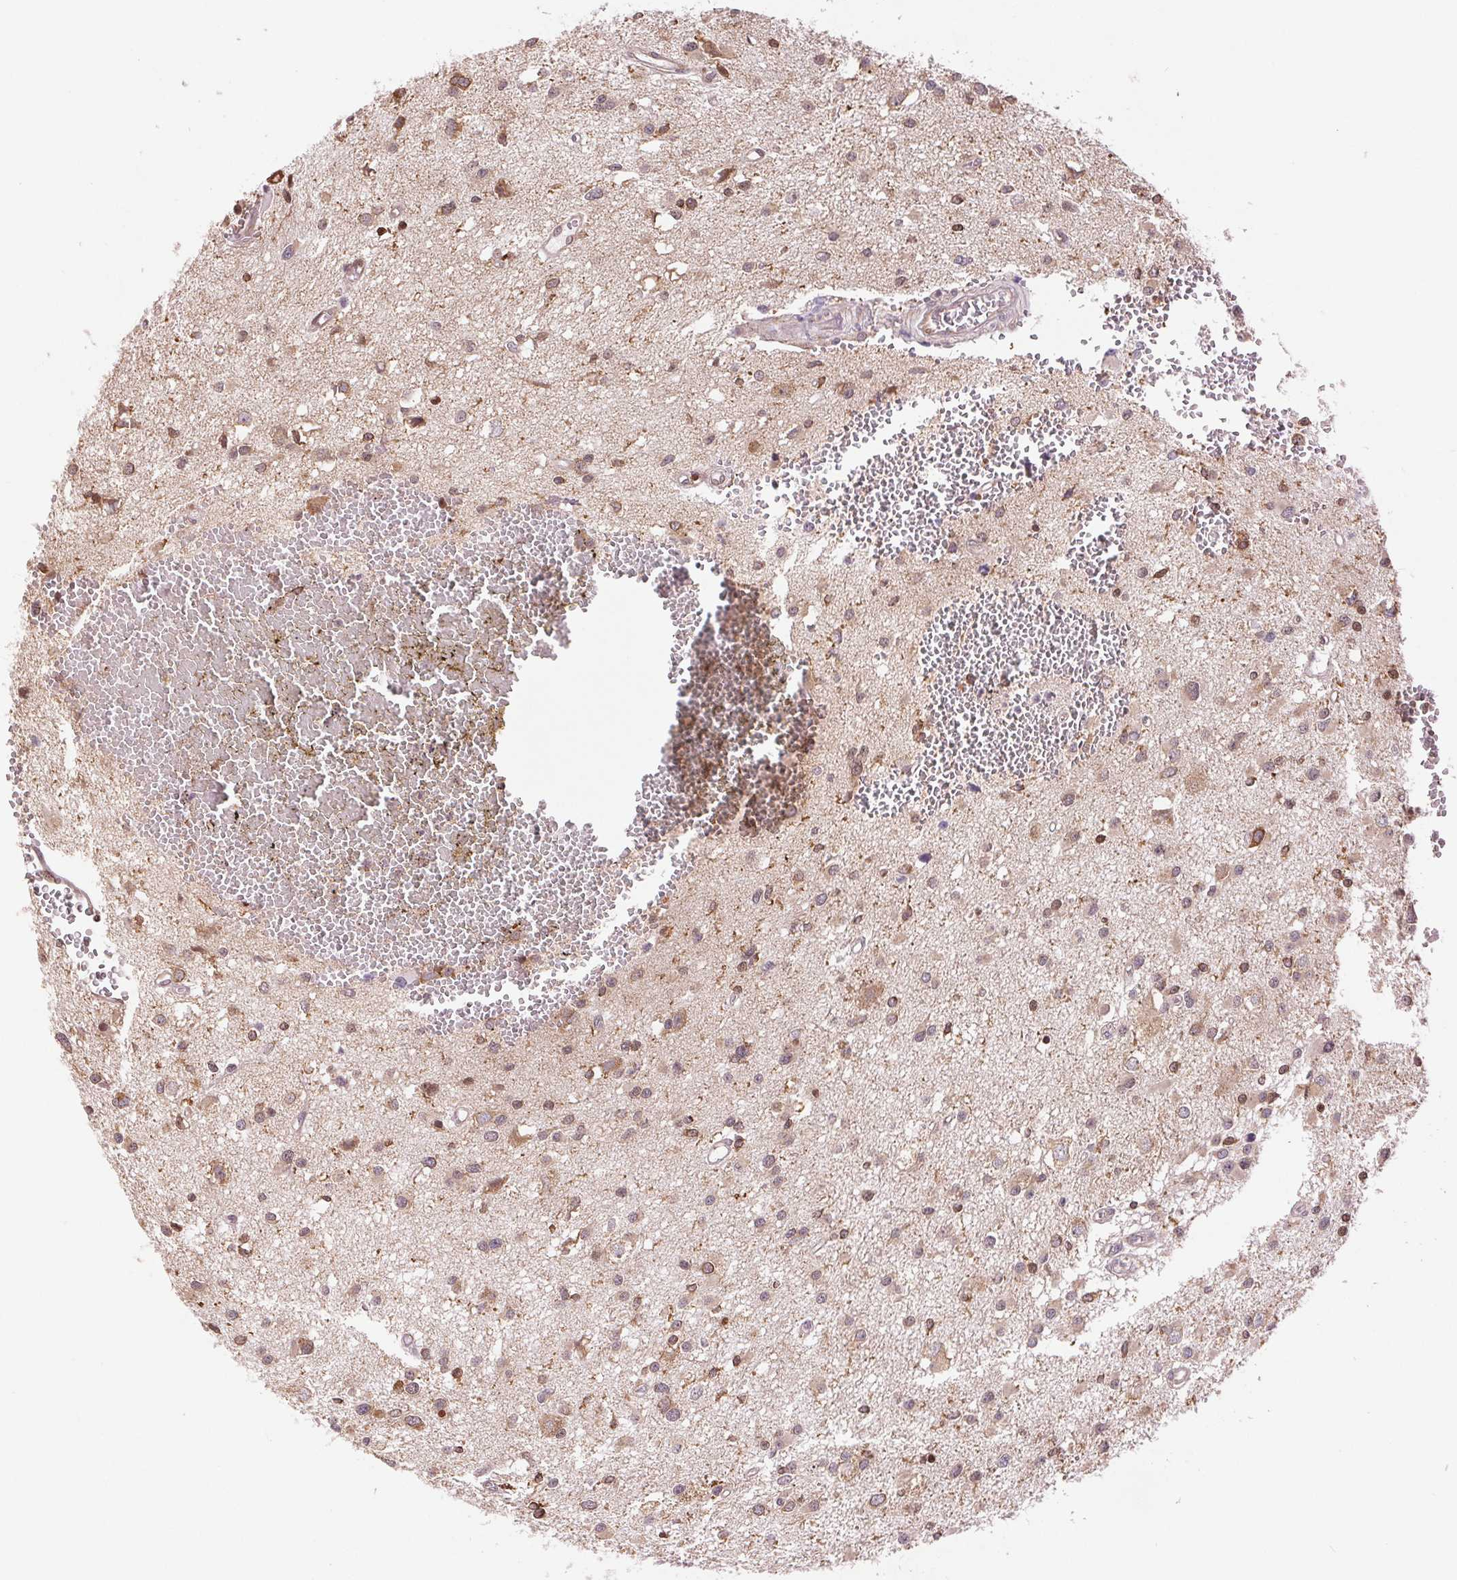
{"staining": {"intensity": "weak", "quantity": "25%-75%", "location": "cytoplasmic/membranous"}, "tissue": "glioma", "cell_type": "Tumor cells", "image_type": "cancer", "snomed": [{"axis": "morphology", "description": "Glioma, malignant, High grade"}, {"axis": "topography", "description": "Brain"}], "caption": "There is low levels of weak cytoplasmic/membranous staining in tumor cells of glioma, as demonstrated by immunohistochemical staining (brown color).", "gene": "BTF3L4", "patient": {"sex": "male", "age": 54}}